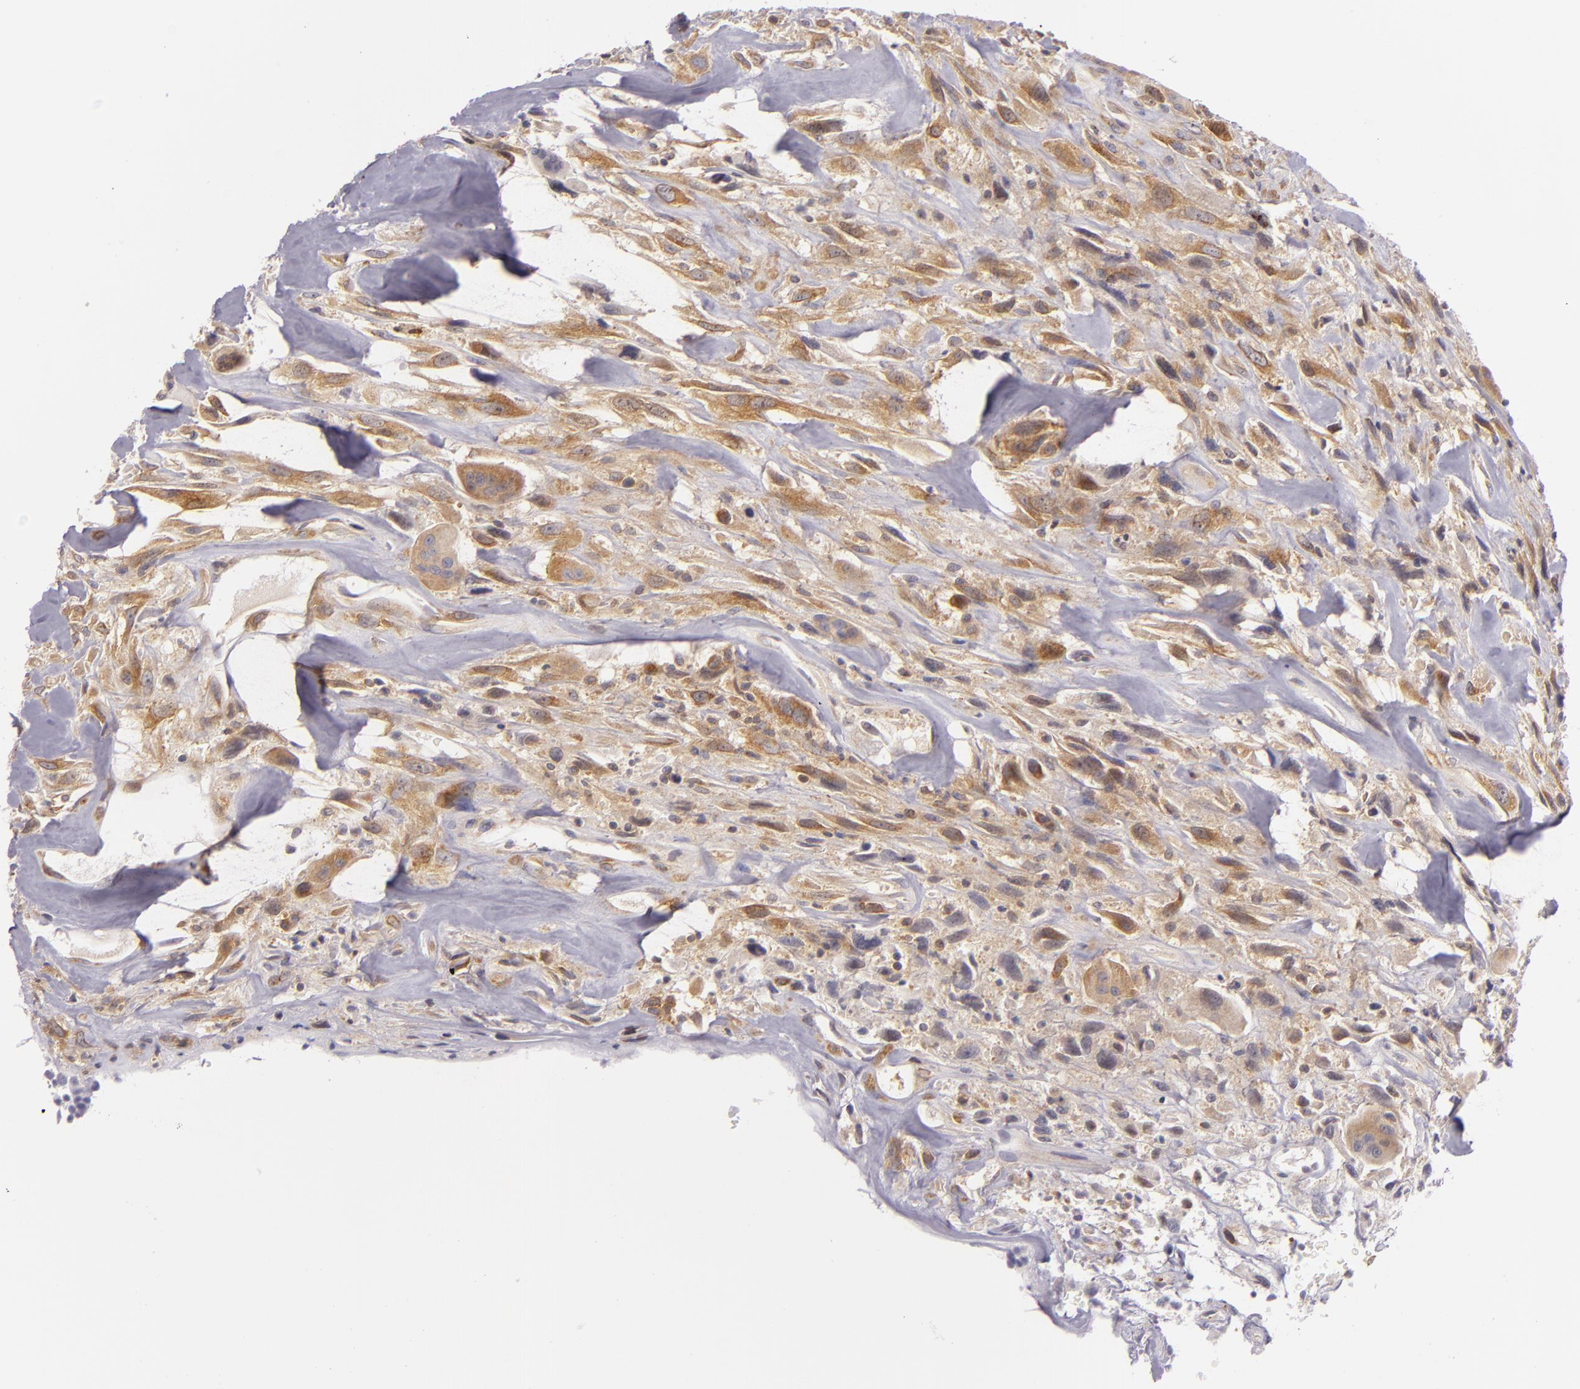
{"staining": {"intensity": "moderate", "quantity": ">75%", "location": "cytoplasmic/membranous"}, "tissue": "breast cancer", "cell_type": "Tumor cells", "image_type": "cancer", "snomed": [{"axis": "morphology", "description": "Neoplasm, malignant, NOS"}, {"axis": "topography", "description": "Breast"}], "caption": "Immunohistochemical staining of human breast malignant neoplasm demonstrates moderate cytoplasmic/membranous protein positivity in approximately >75% of tumor cells.", "gene": "UPF3B", "patient": {"sex": "female", "age": 50}}